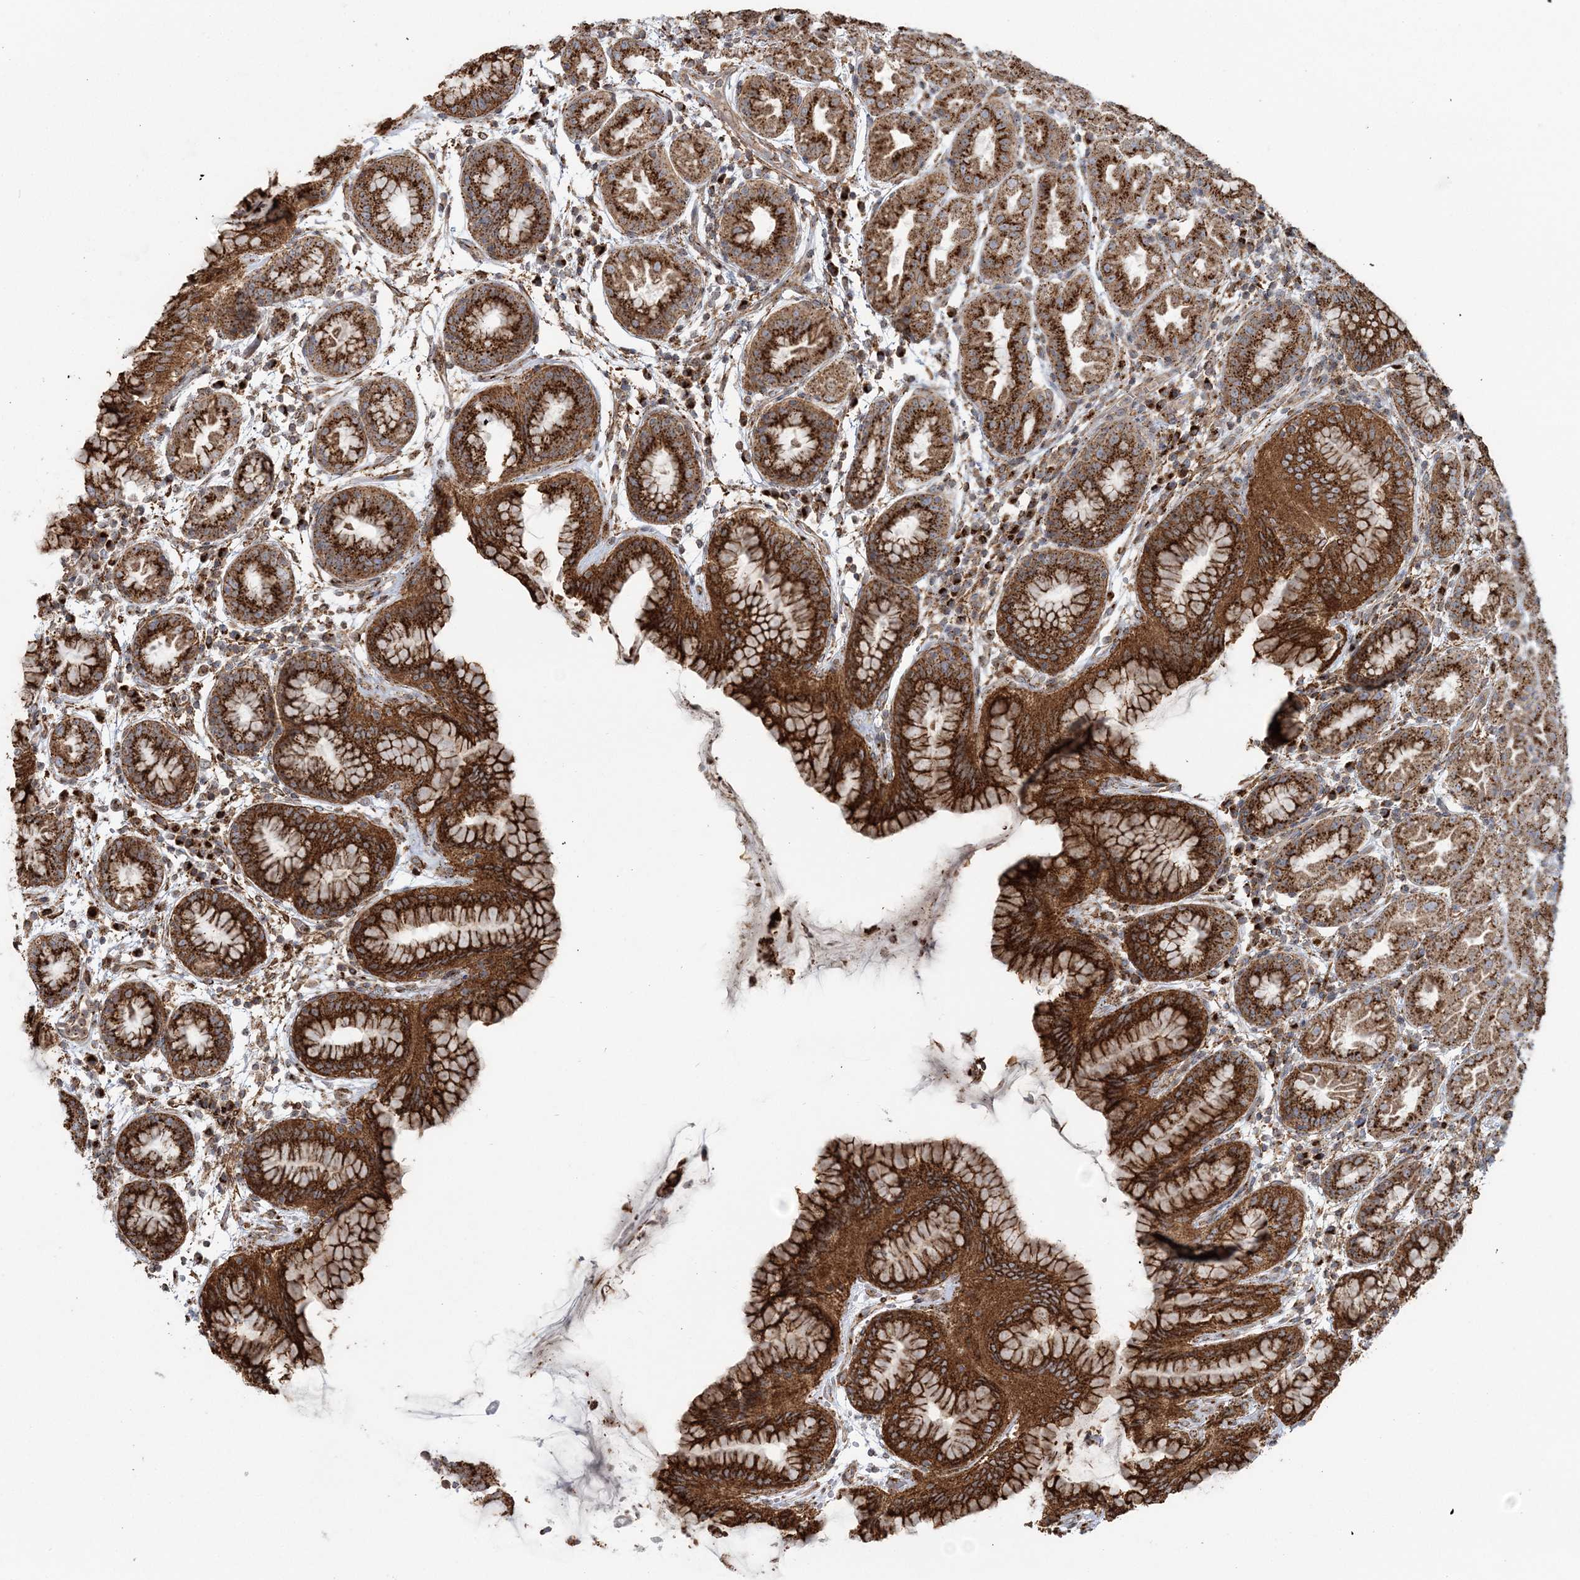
{"staining": {"intensity": "strong", "quantity": ">75%", "location": "cytoplasmic/membranous"}, "tissue": "stomach", "cell_type": "Glandular cells", "image_type": "normal", "snomed": [{"axis": "morphology", "description": "Normal tissue, NOS"}, {"axis": "topography", "description": "Stomach"}], "caption": "DAB immunohistochemical staining of normal human stomach displays strong cytoplasmic/membranous protein positivity in approximately >75% of glandular cells. The staining was performed using DAB (3,3'-diaminobenzidine) to visualize the protein expression in brown, while the nuclei were stained in blue with hematoxylin (Magnification: 20x).", "gene": "TRAF3IP2", "patient": {"sex": "female", "age": 79}}